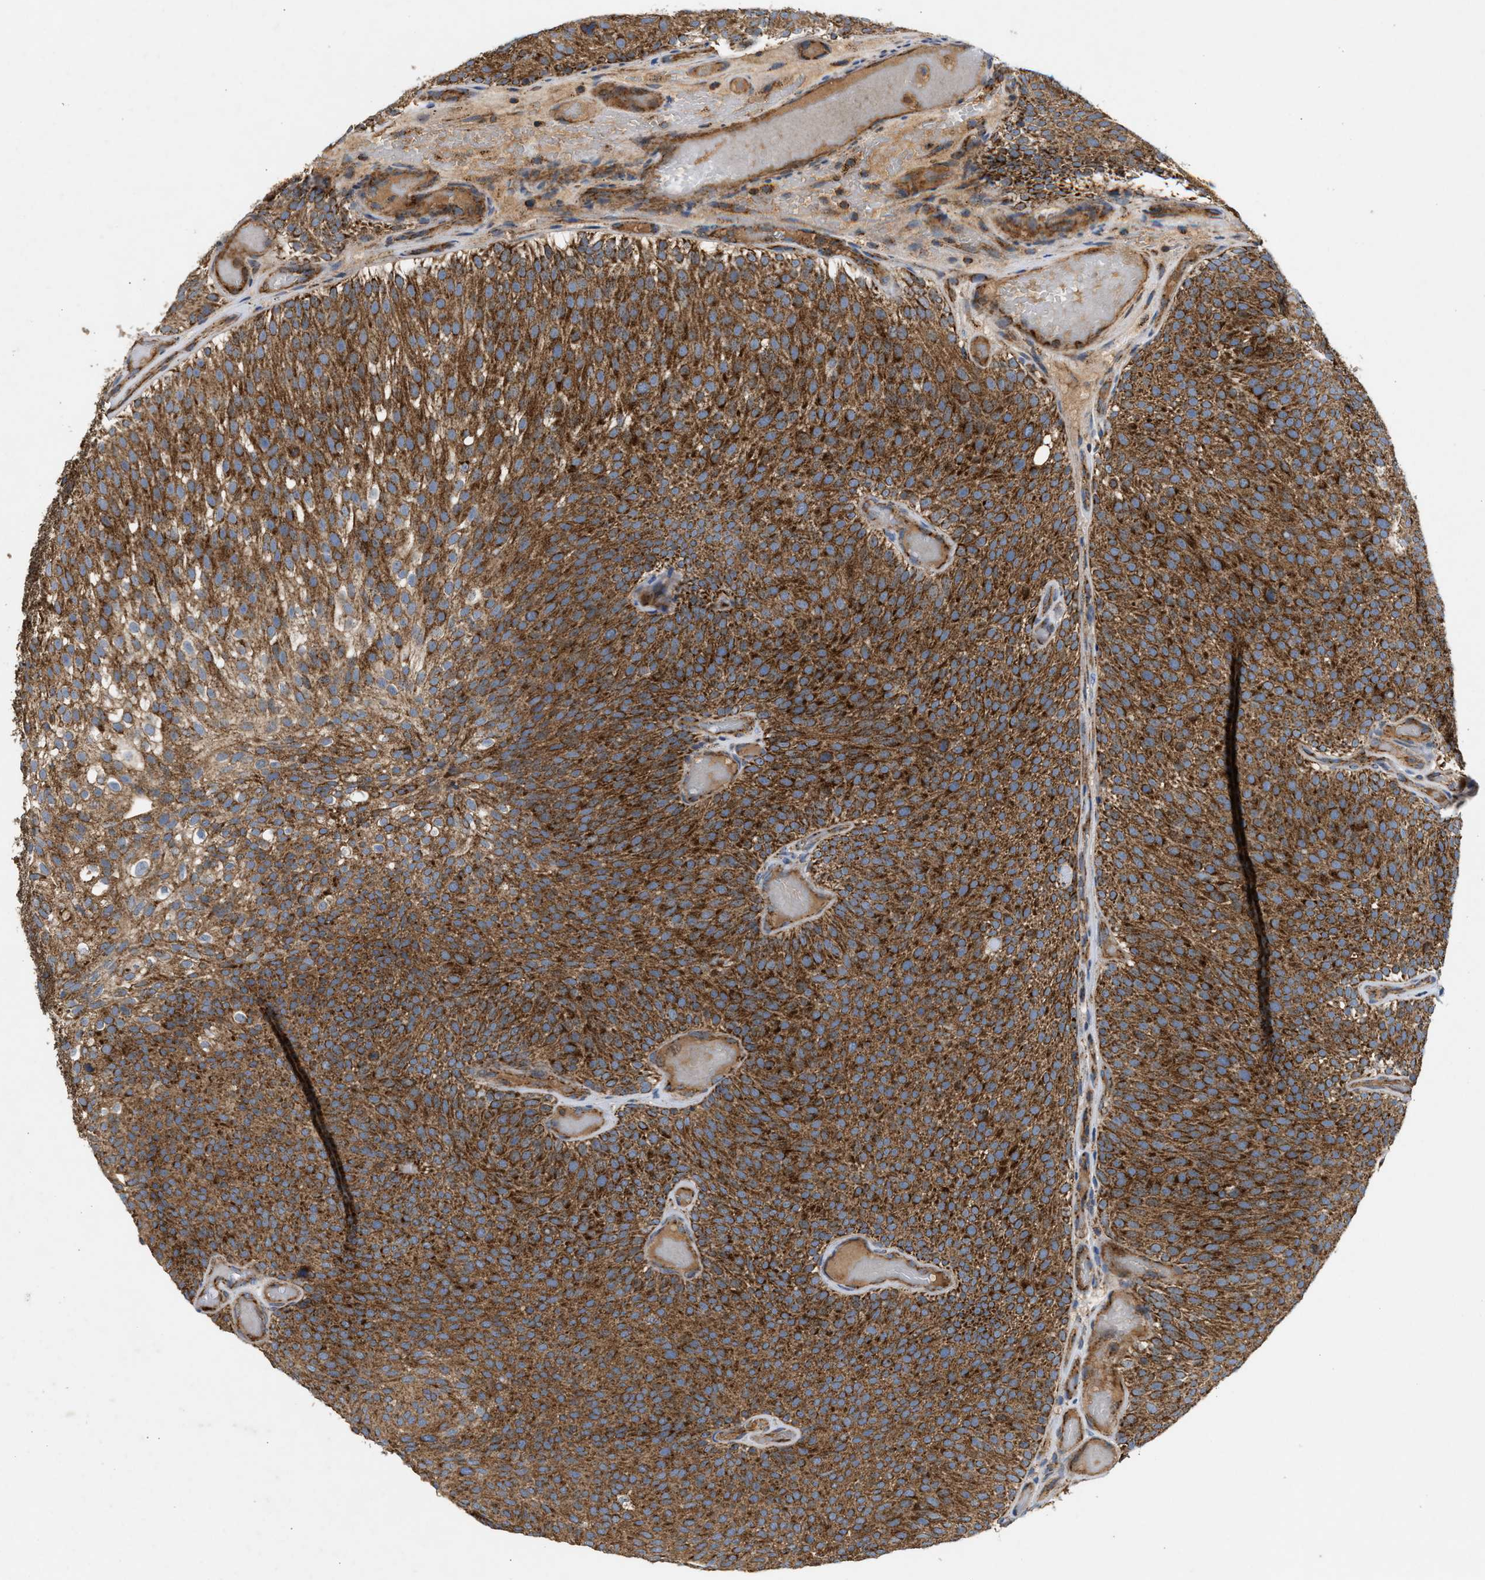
{"staining": {"intensity": "strong", "quantity": ">75%", "location": "cytoplasmic/membranous"}, "tissue": "urothelial cancer", "cell_type": "Tumor cells", "image_type": "cancer", "snomed": [{"axis": "morphology", "description": "Urothelial carcinoma, Low grade"}, {"axis": "topography", "description": "Urinary bladder"}], "caption": "Immunohistochemistry (IHC) histopathology image of neoplastic tissue: urothelial cancer stained using immunohistochemistry (IHC) shows high levels of strong protein expression localized specifically in the cytoplasmic/membranous of tumor cells, appearing as a cytoplasmic/membranous brown color.", "gene": "TACO1", "patient": {"sex": "male", "age": 78}}